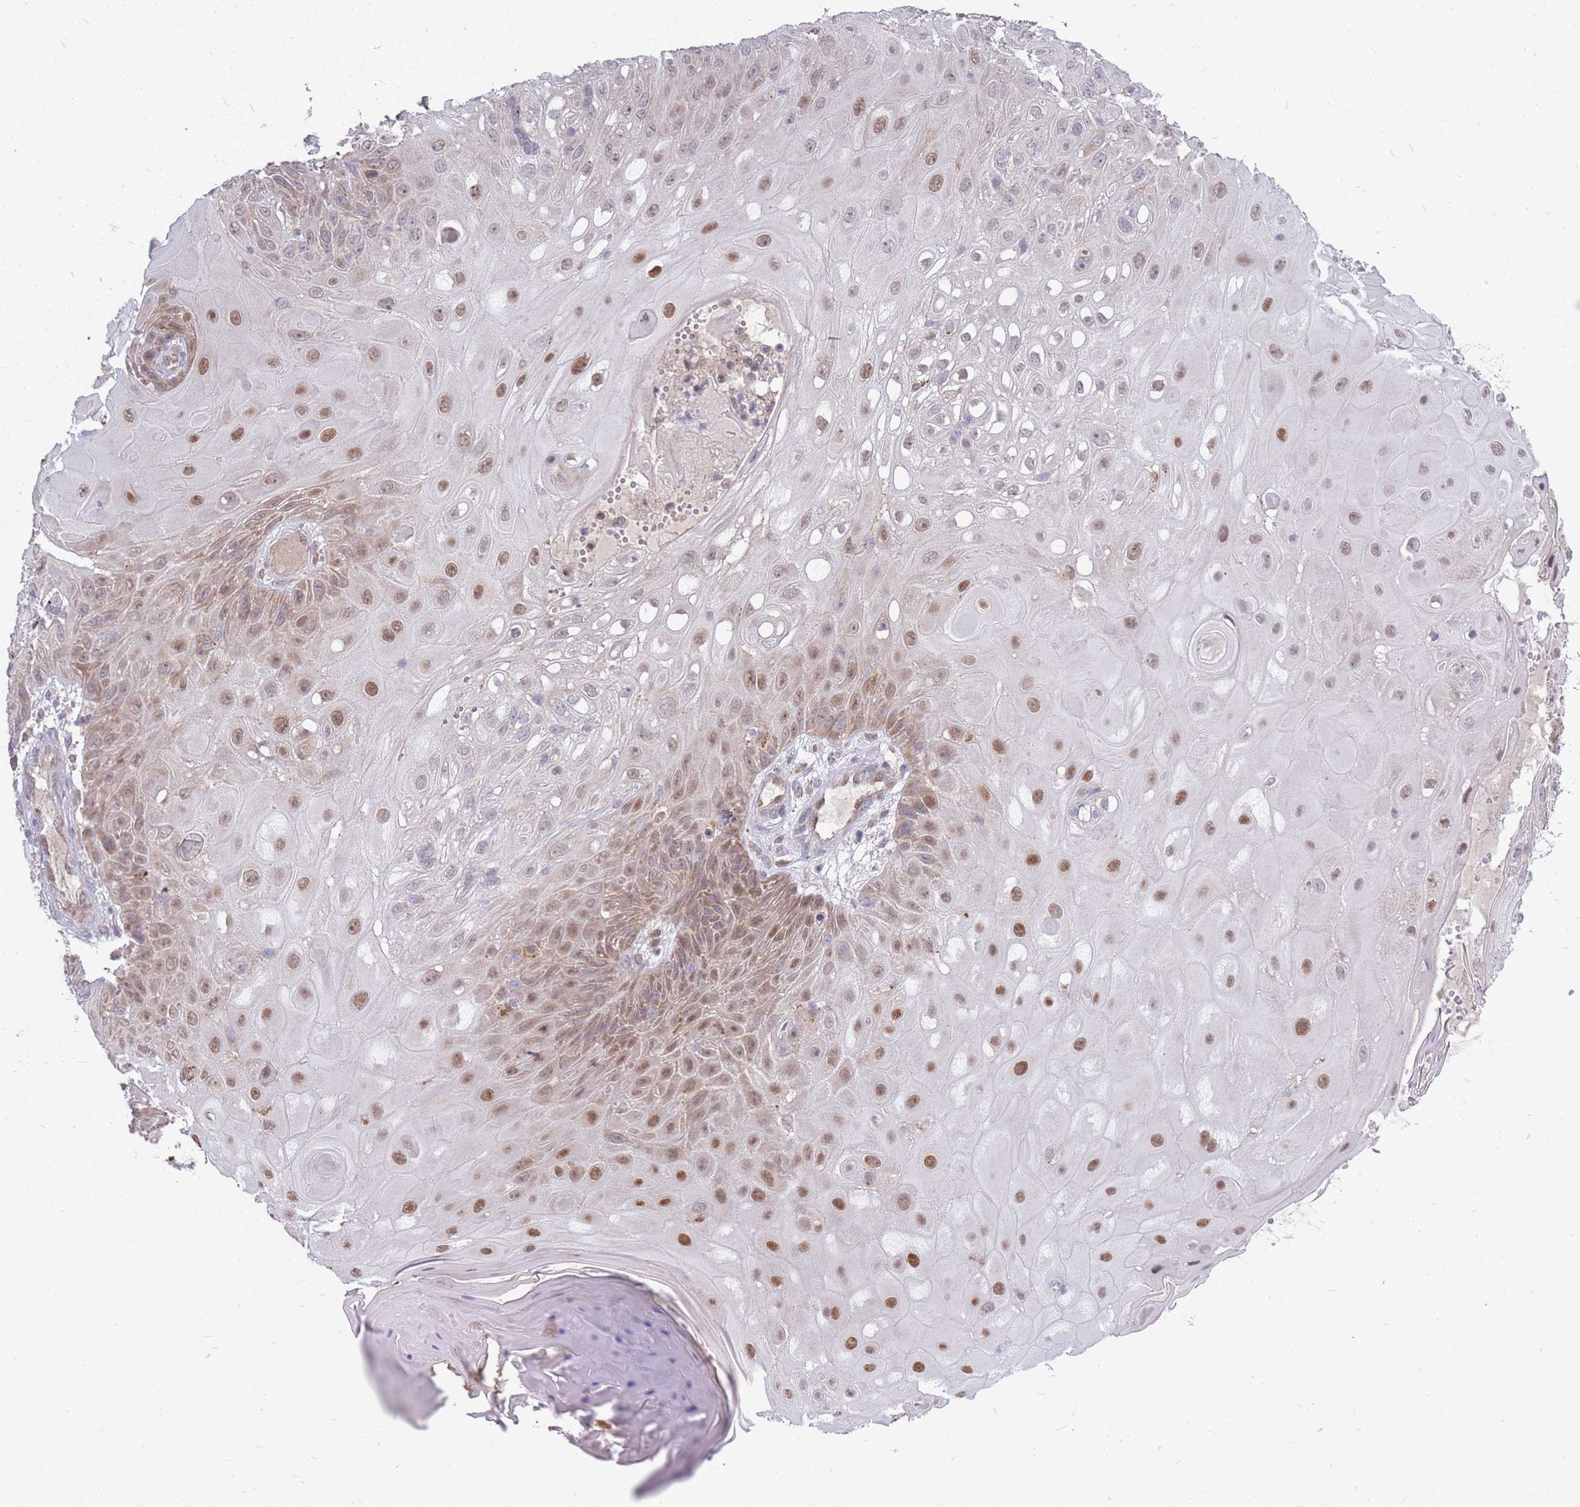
{"staining": {"intensity": "moderate", "quantity": ">75%", "location": "nuclear"}, "tissue": "skin cancer", "cell_type": "Tumor cells", "image_type": "cancer", "snomed": [{"axis": "morphology", "description": "Normal tissue, NOS"}, {"axis": "morphology", "description": "Squamous cell carcinoma, NOS"}, {"axis": "topography", "description": "Skin"}, {"axis": "topography", "description": "Cartilage tissue"}], "caption": "Tumor cells demonstrate moderate nuclear expression in approximately >75% of cells in skin cancer (squamous cell carcinoma).", "gene": "PPP1R27", "patient": {"sex": "female", "age": 79}}